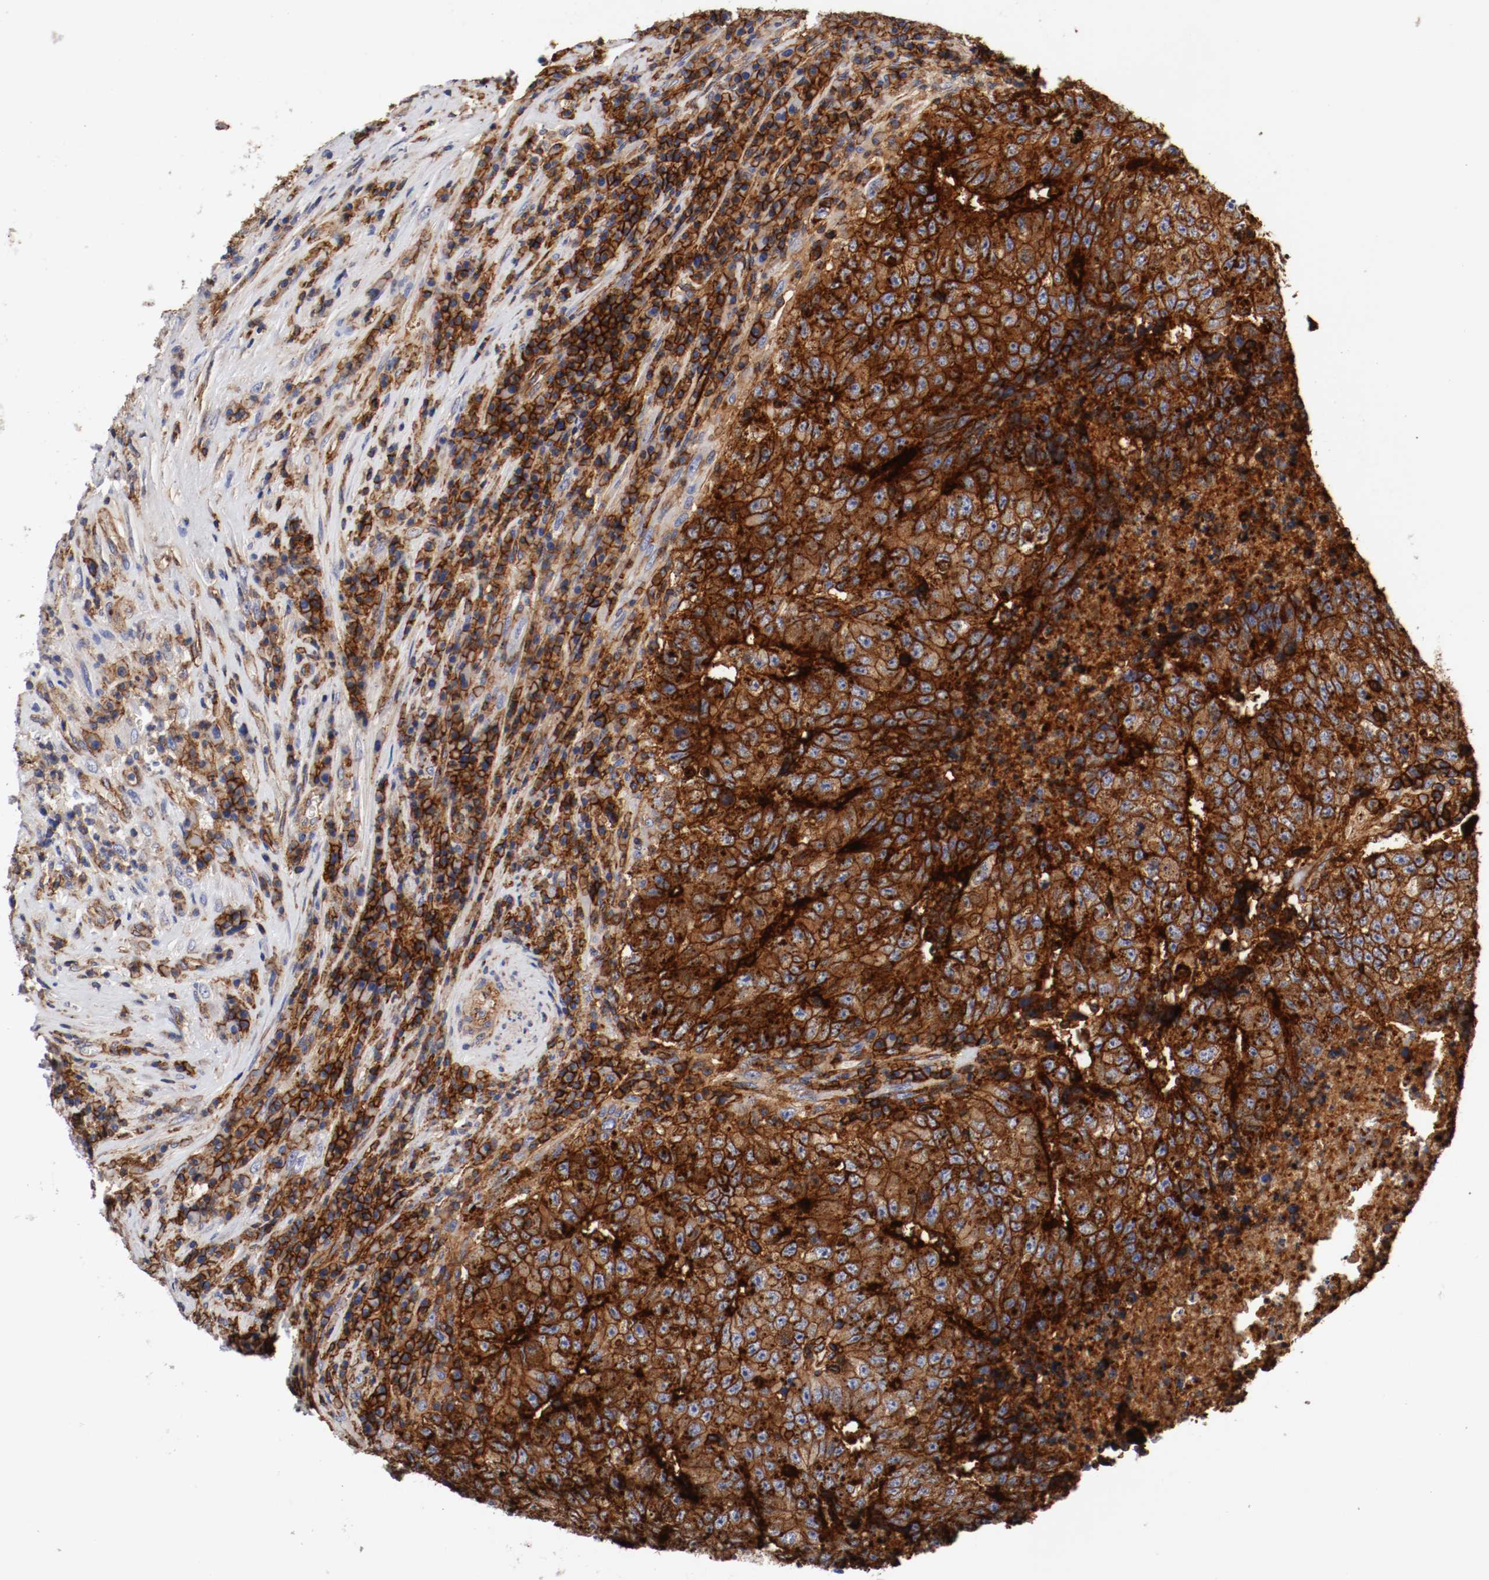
{"staining": {"intensity": "strong", "quantity": ">75%", "location": "cytoplasmic/membranous"}, "tissue": "testis cancer", "cell_type": "Tumor cells", "image_type": "cancer", "snomed": [{"axis": "morphology", "description": "Necrosis, NOS"}, {"axis": "morphology", "description": "Carcinoma, Embryonal, NOS"}, {"axis": "topography", "description": "Testis"}], "caption": "This is a micrograph of IHC staining of testis cancer (embryonal carcinoma), which shows strong staining in the cytoplasmic/membranous of tumor cells.", "gene": "IFITM1", "patient": {"sex": "male", "age": 19}}